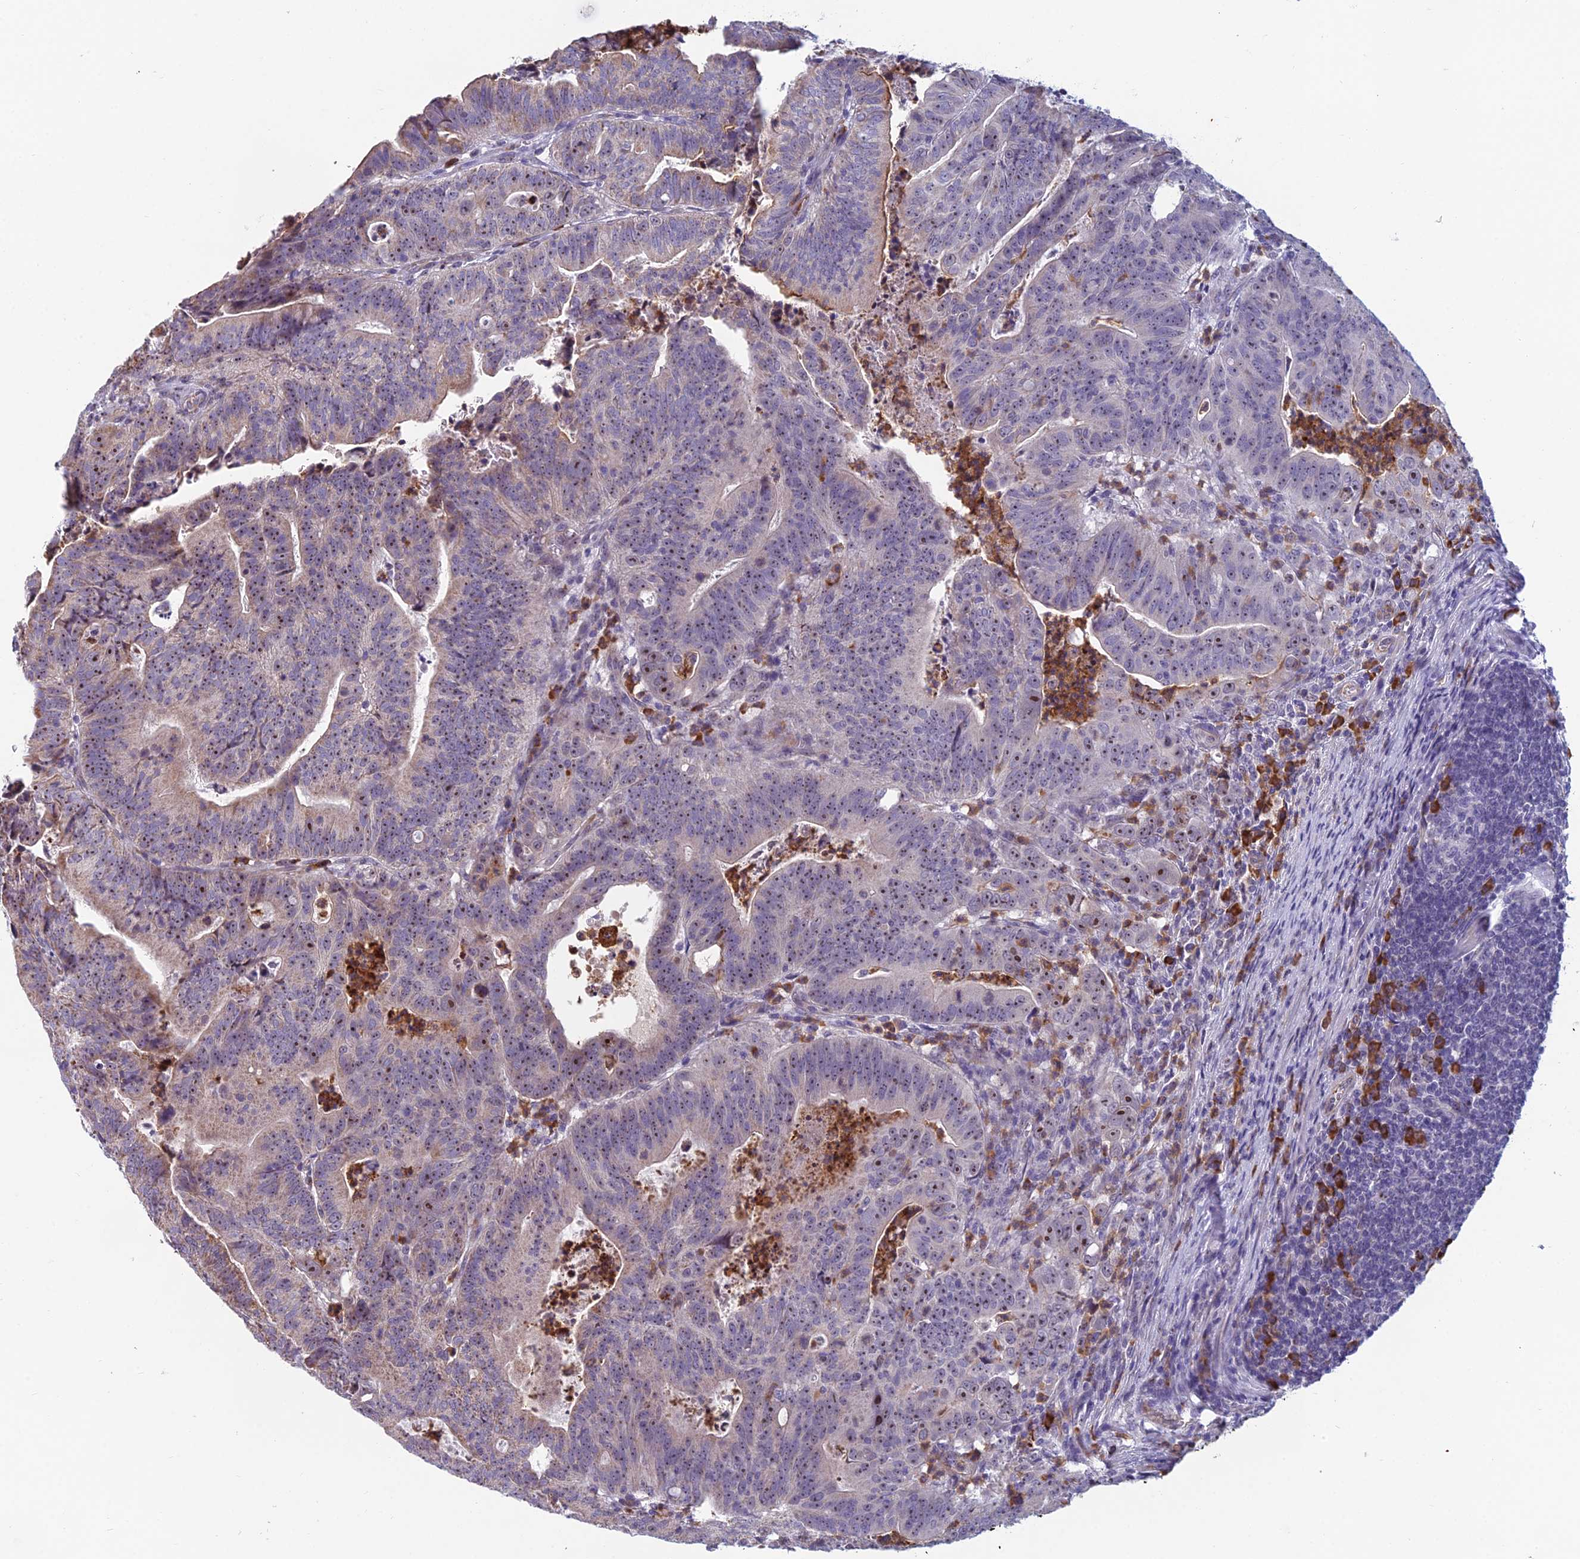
{"staining": {"intensity": "moderate", "quantity": ">75%", "location": "nuclear"}, "tissue": "colorectal cancer", "cell_type": "Tumor cells", "image_type": "cancer", "snomed": [{"axis": "morphology", "description": "Adenocarcinoma, NOS"}, {"axis": "topography", "description": "Rectum"}], "caption": "There is medium levels of moderate nuclear positivity in tumor cells of adenocarcinoma (colorectal), as demonstrated by immunohistochemical staining (brown color).", "gene": "NOC2L", "patient": {"sex": "male", "age": 69}}